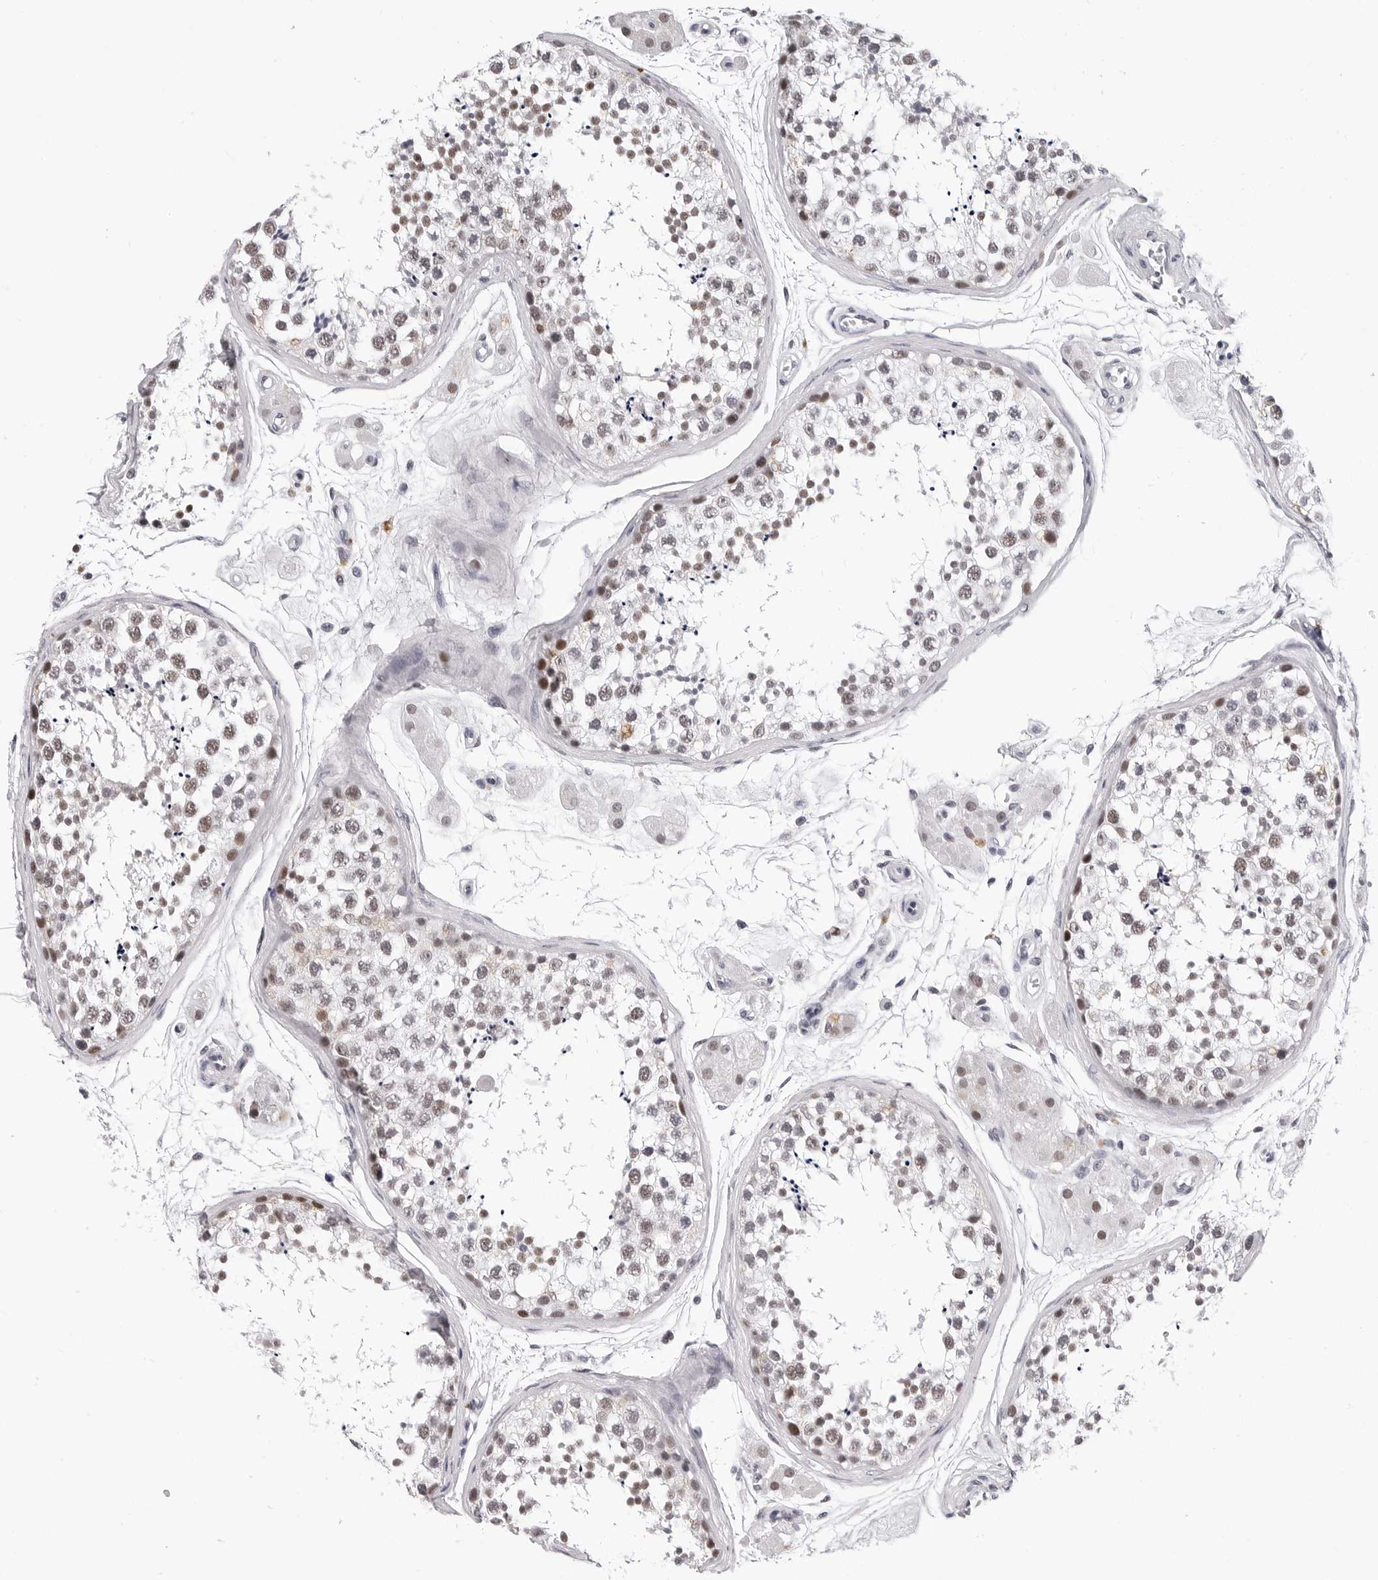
{"staining": {"intensity": "weak", "quantity": "25%-75%", "location": "nuclear"}, "tissue": "testis", "cell_type": "Cells in seminiferous ducts", "image_type": "normal", "snomed": [{"axis": "morphology", "description": "Normal tissue, NOS"}, {"axis": "topography", "description": "Testis"}], "caption": "Immunohistochemistry (IHC) (DAB) staining of unremarkable human testis exhibits weak nuclear protein positivity in about 25%-75% of cells in seminiferous ducts.", "gene": "SF3B4", "patient": {"sex": "male", "age": 56}}